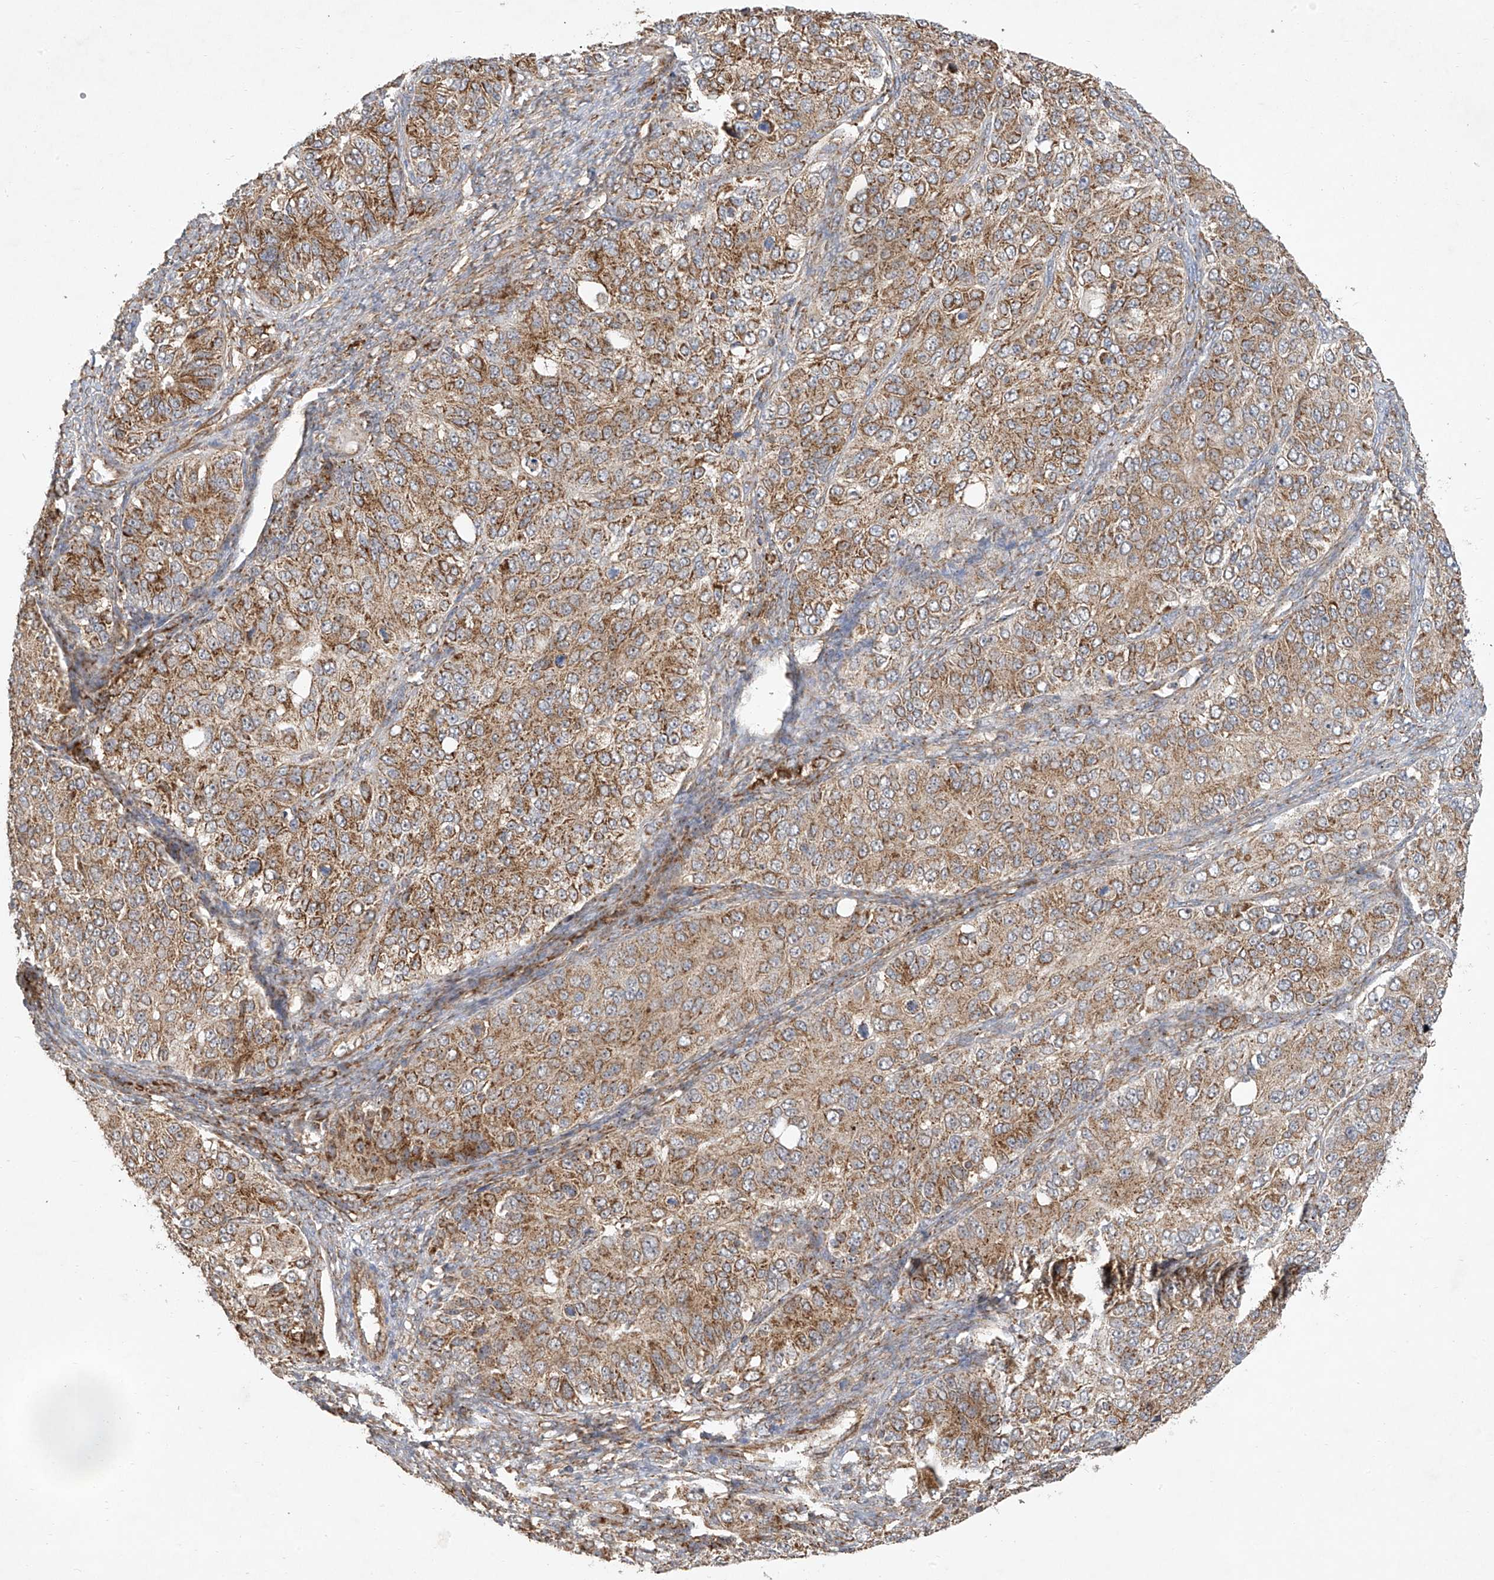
{"staining": {"intensity": "moderate", "quantity": ">75%", "location": "cytoplasmic/membranous"}, "tissue": "ovarian cancer", "cell_type": "Tumor cells", "image_type": "cancer", "snomed": [{"axis": "morphology", "description": "Carcinoma, endometroid"}, {"axis": "topography", "description": "Ovary"}], "caption": "Endometroid carcinoma (ovarian) was stained to show a protein in brown. There is medium levels of moderate cytoplasmic/membranous positivity in approximately >75% of tumor cells.", "gene": "UQCC1", "patient": {"sex": "female", "age": 51}}